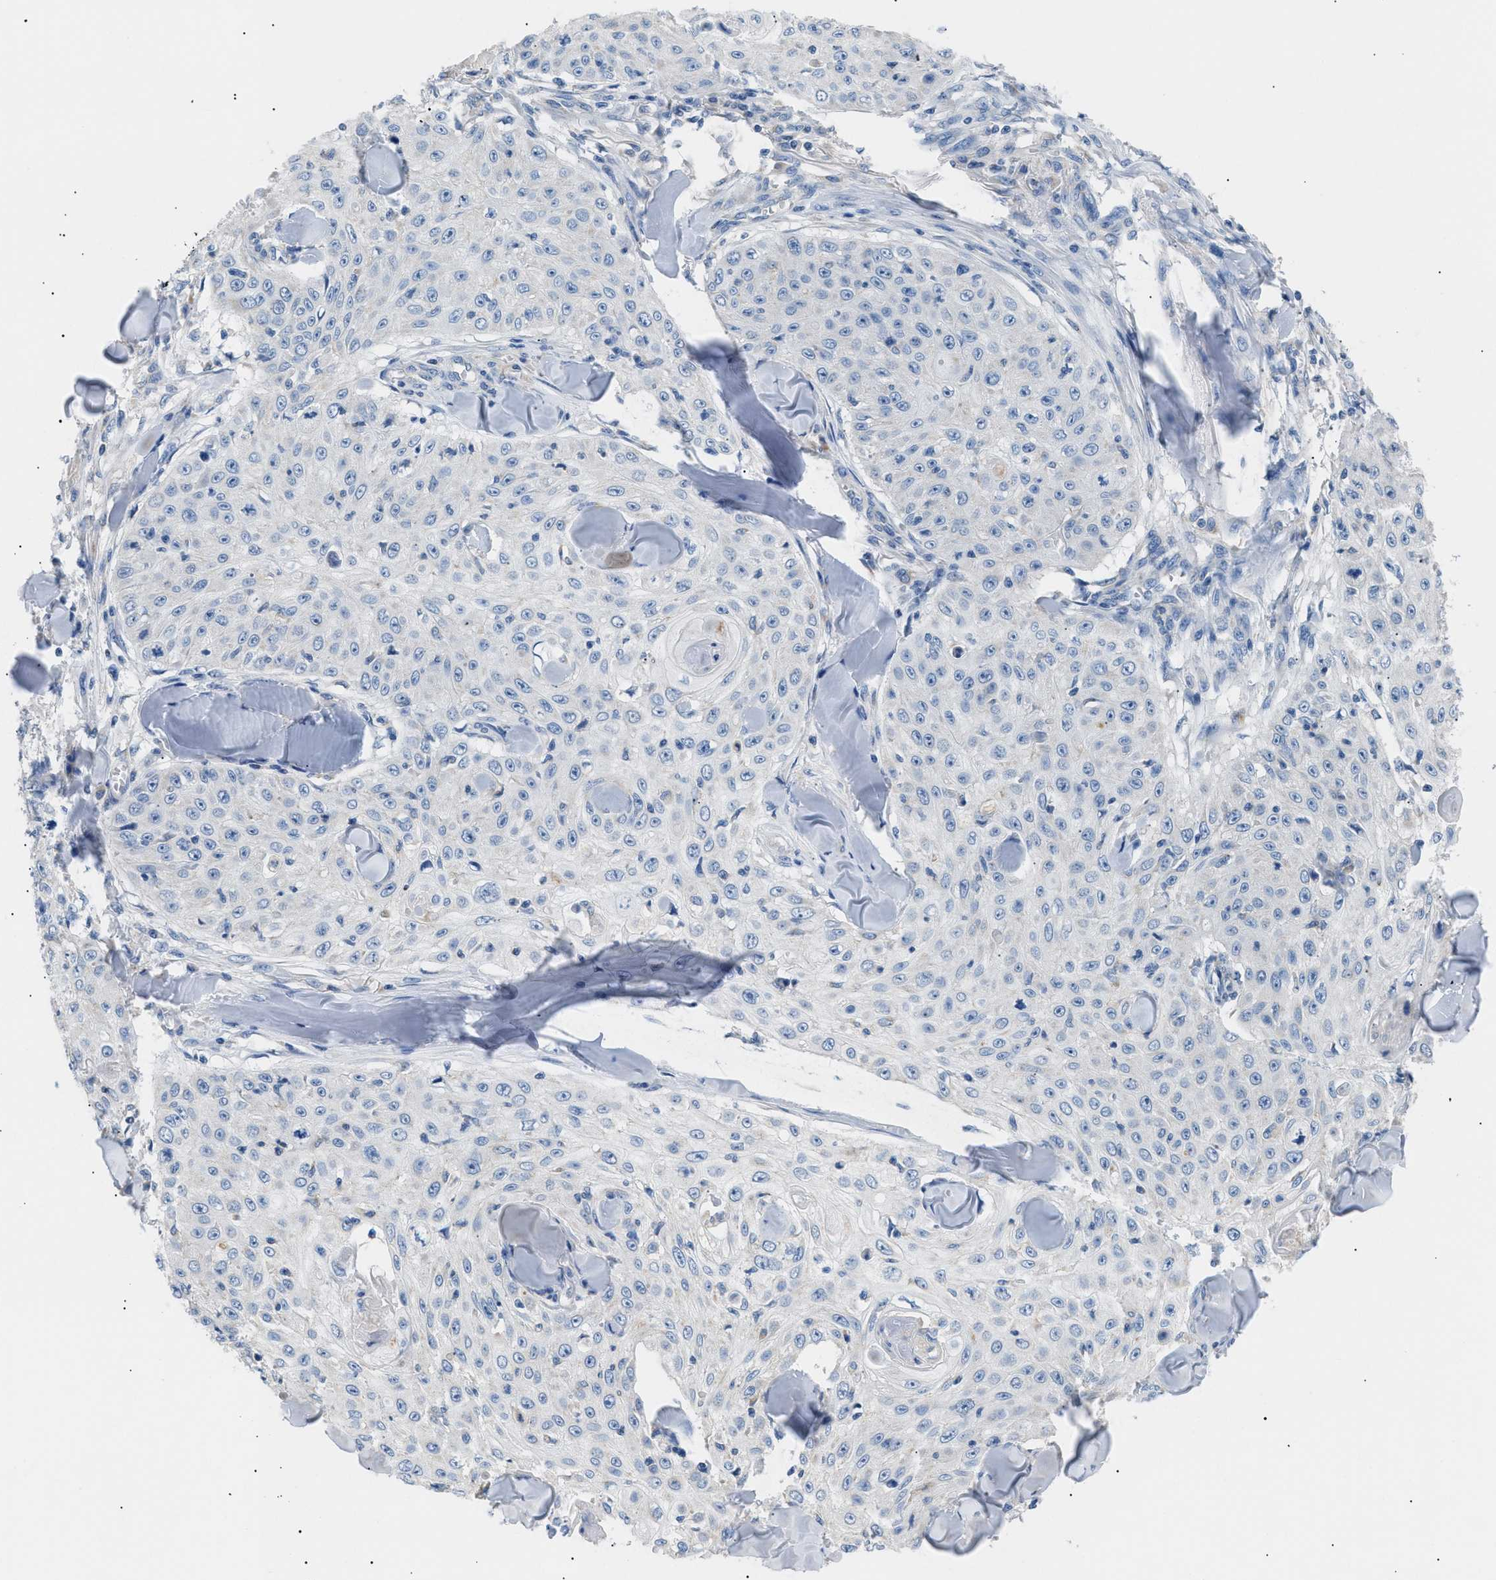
{"staining": {"intensity": "negative", "quantity": "none", "location": "none"}, "tissue": "skin cancer", "cell_type": "Tumor cells", "image_type": "cancer", "snomed": [{"axis": "morphology", "description": "Squamous cell carcinoma, NOS"}, {"axis": "topography", "description": "Skin"}], "caption": "IHC histopathology image of squamous cell carcinoma (skin) stained for a protein (brown), which displays no staining in tumor cells.", "gene": "ILDR1", "patient": {"sex": "male", "age": 86}}